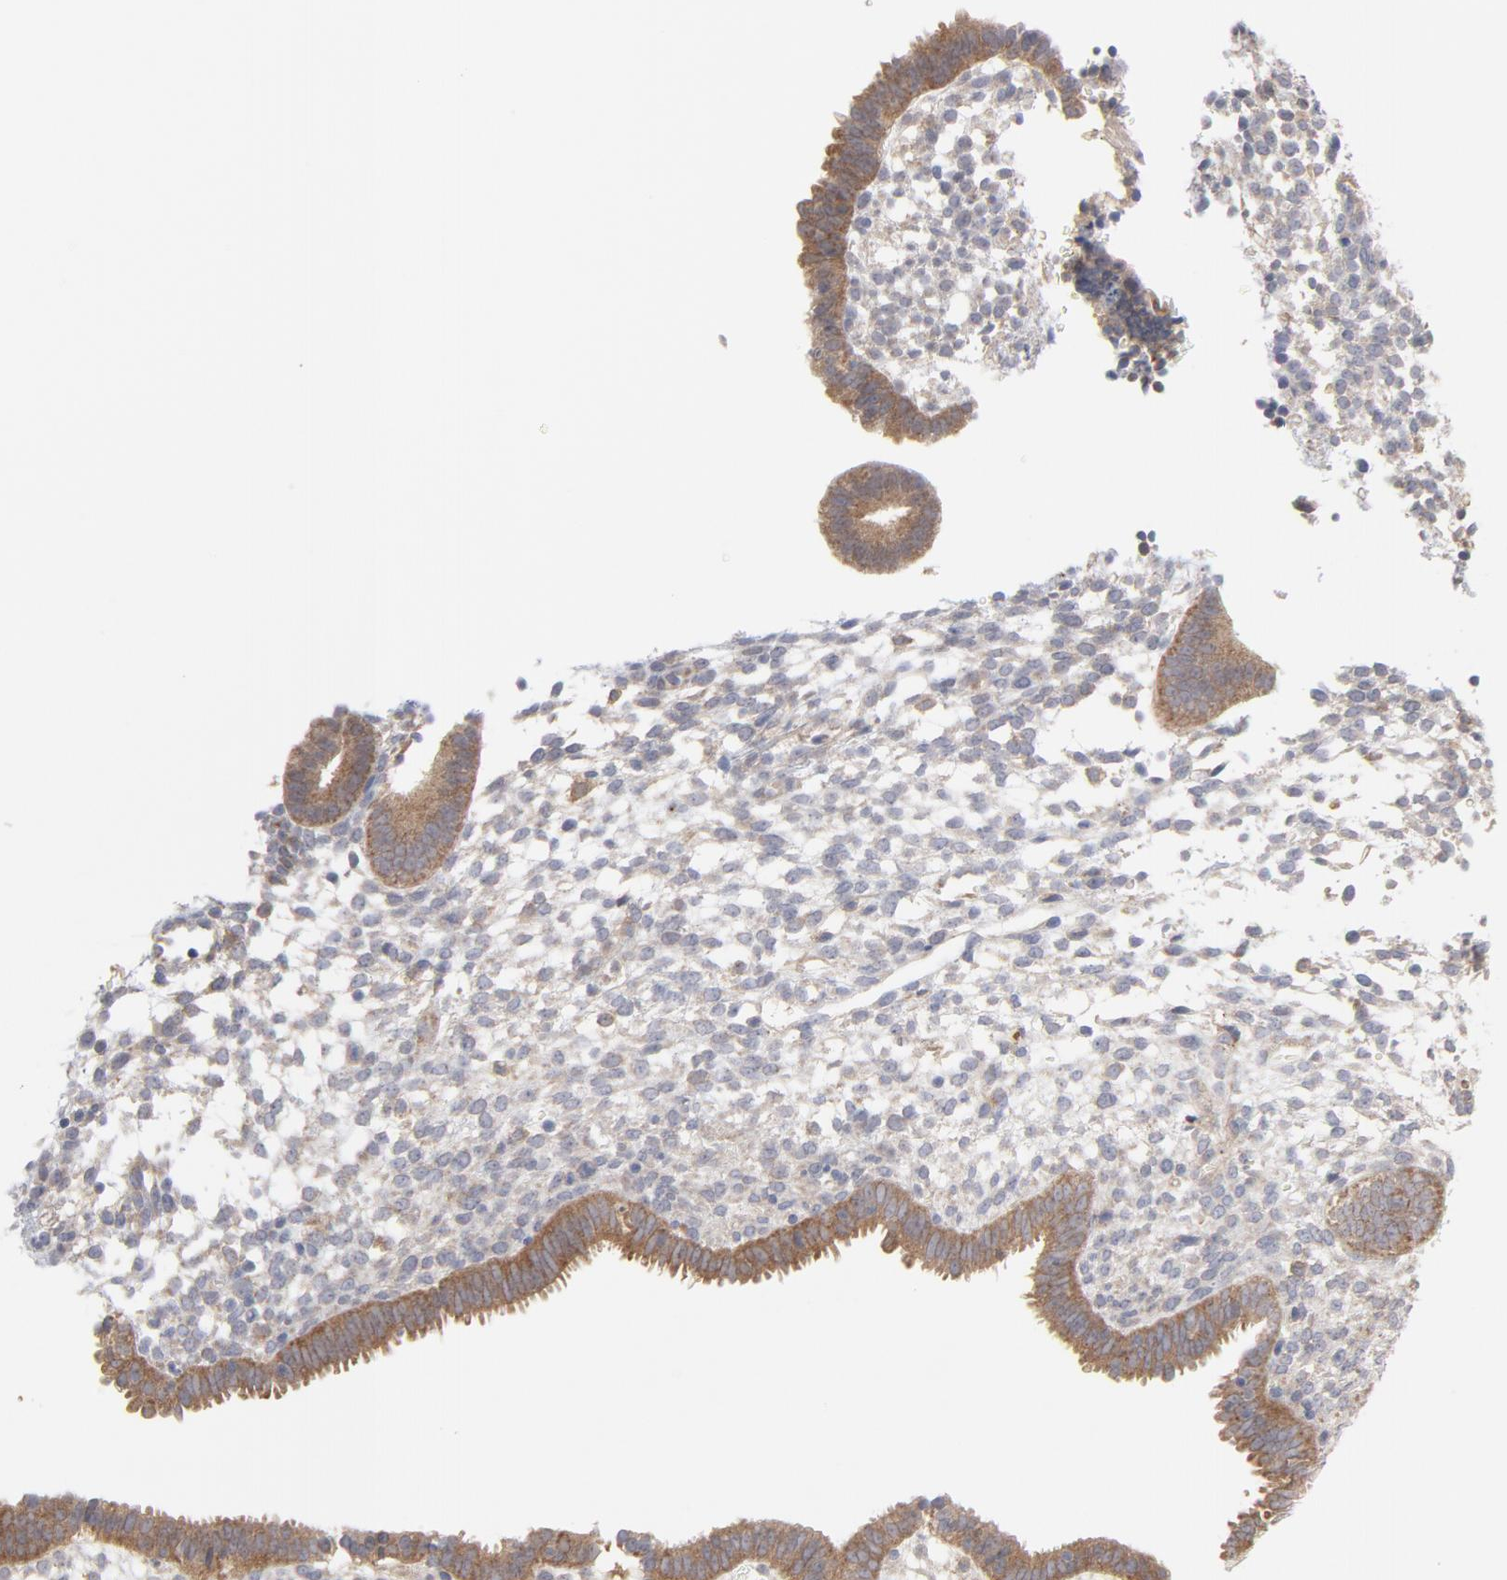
{"staining": {"intensity": "weak", "quantity": "25%-75%", "location": "cytoplasmic/membranous"}, "tissue": "endometrium", "cell_type": "Cells in endometrial stroma", "image_type": "normal", "snomed": [{"axis": "morphology", "description": "Normal tissue, NOS"}, {"axis": "topography", "description": "Endometrium"}], "caption": "This photomicrograph displays immunohistochemistry staining of normal endometrium, with low weak cytoplasmic/membranous staining in approximately 25%-75% of cells in endometrial stroma.", "gene": "PPFIBP2", "patient": {"sex": "female", "age": 35}}